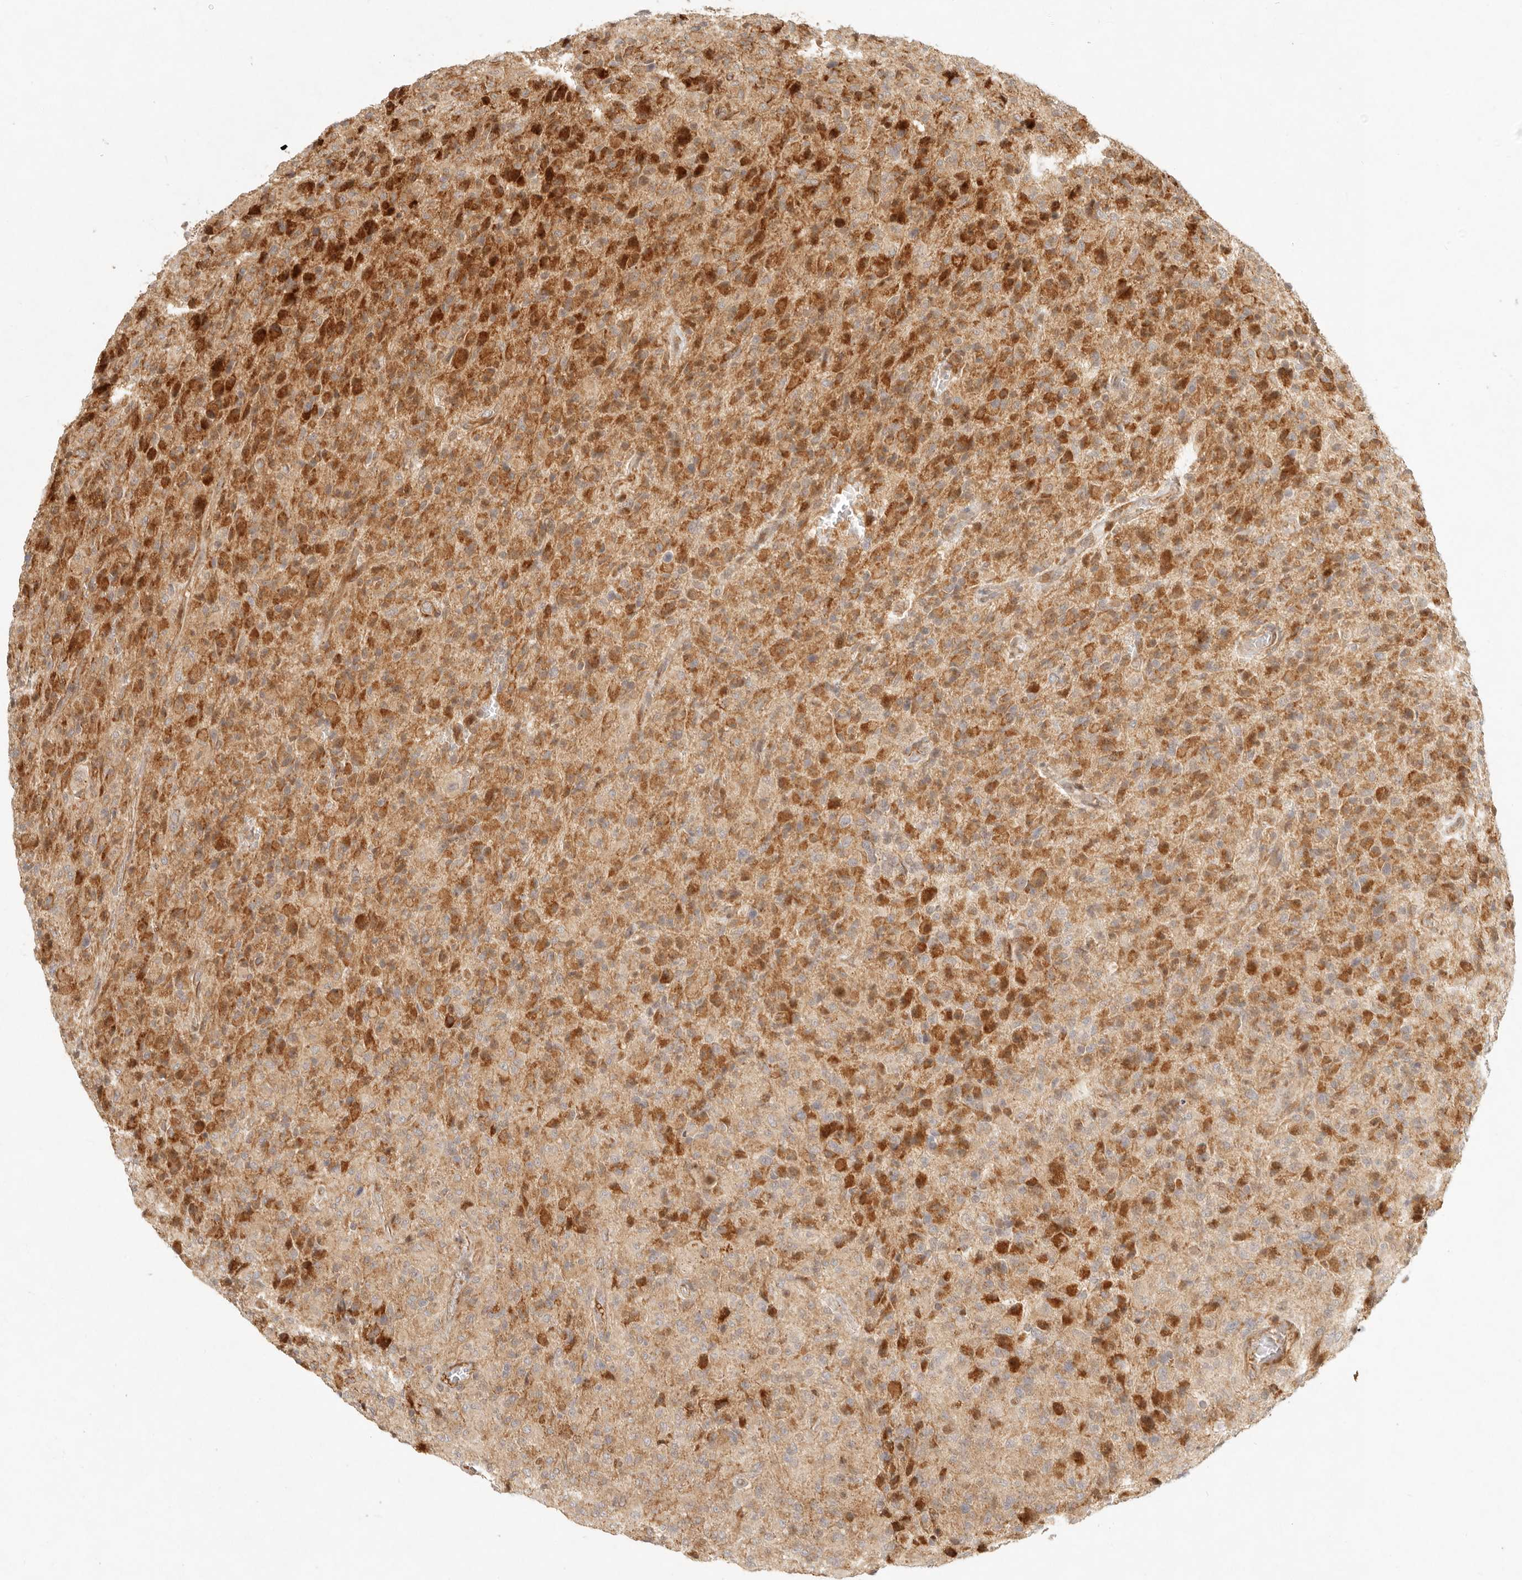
{"staining": {"intensity": "strong", "quantity": "25%-75%", "location": "cytoplasmic/membranous"}, "tissue": "glioma", "cell_type": "Tumor cells", "image_type": "cancer", "snomed": [{"axis": "morphology", "description": "Glioma, malignant, High grade"}, {"axis": "topography", "description": "Brain"}], "caption": "Immunohistochemistry (DAB (3,3'-diaminobenzidine)) staining of human high-grade glioma (malignant) demonstrates strong cytoplasmic/membranous protein staining in about 25%-75% of tumor cells.", "gene": "KLHL38", "patient": {"sex": "female", "age": 57}}